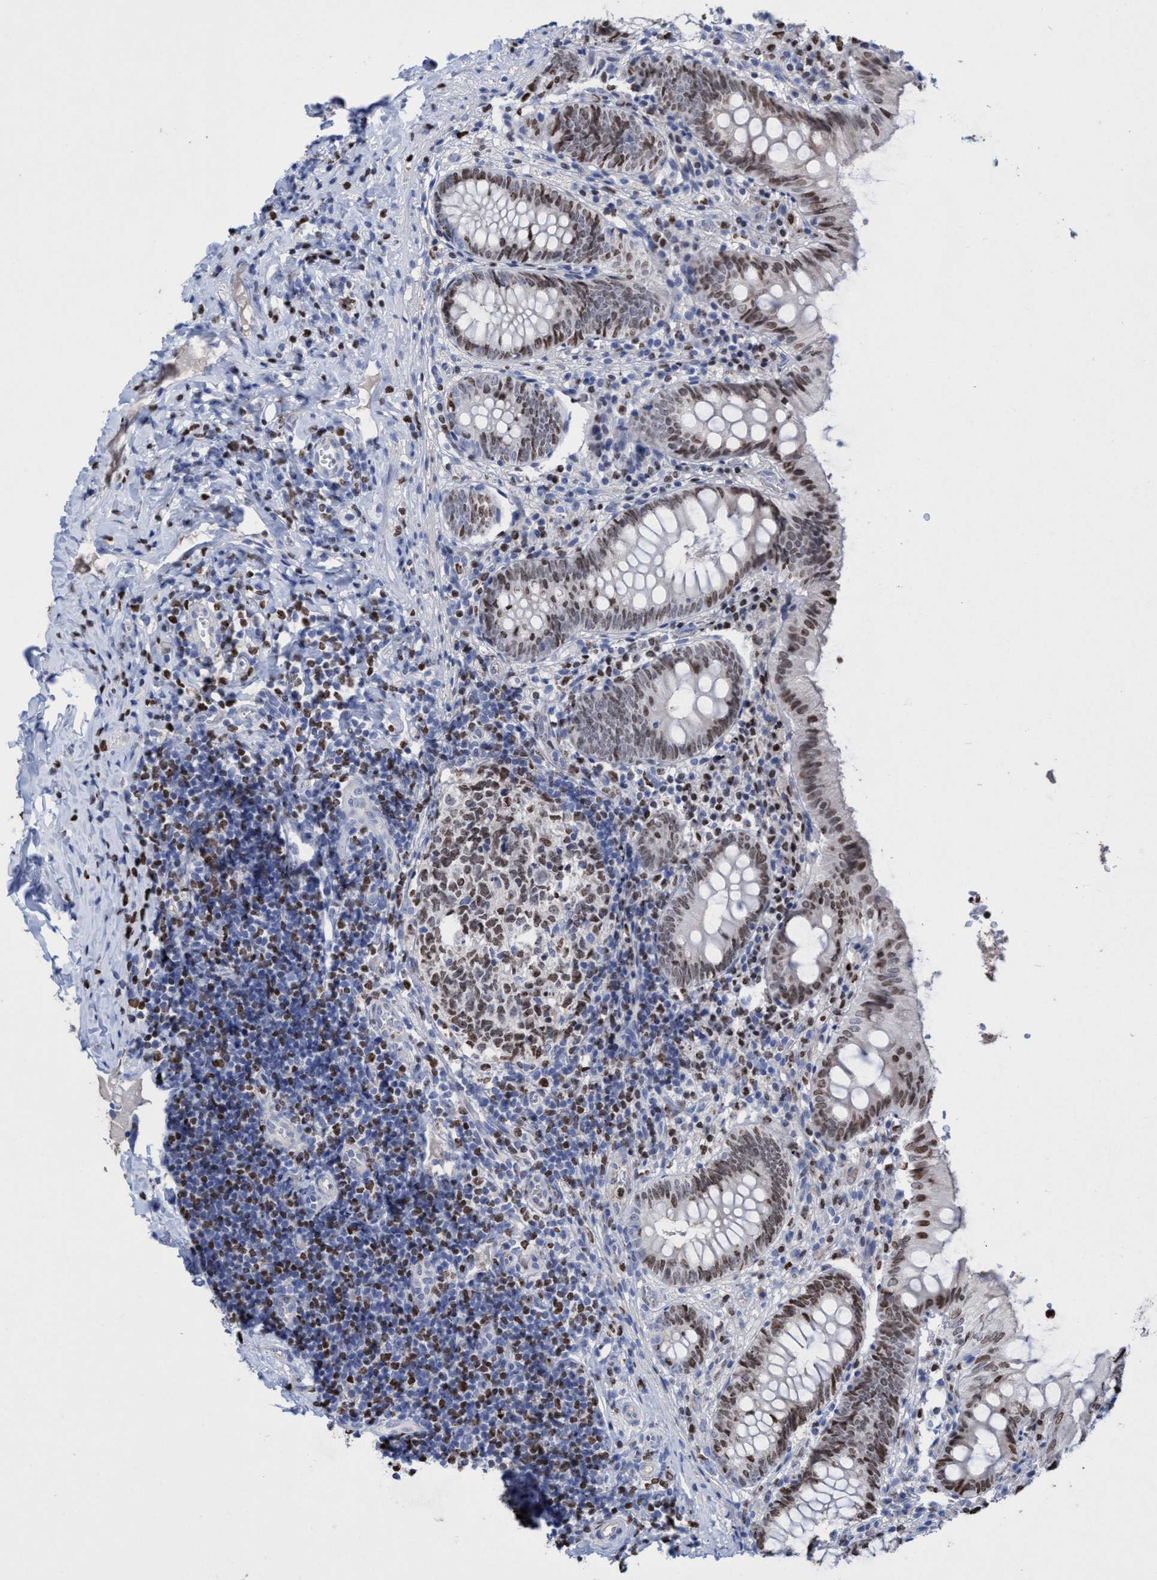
{"staining": {"intensity": "moderate", "quantity": ">75%", "location": "nuclear"}, "tissue": "appendix", "cell_type": "Glandular cells", "image_type": "normal", "snomed": [{"axis": "morphology", "description": "Normal tissue, NOS"}, {"axis": "topography", "description": "Appendix"}], "caption": "Moderate nuclear staining for a protein is seen in about >75% of glandular cells of benign appendix using immunohistochemistry.", "gene": "CBX2", "patient": {"sex": "male", "age": 8}}